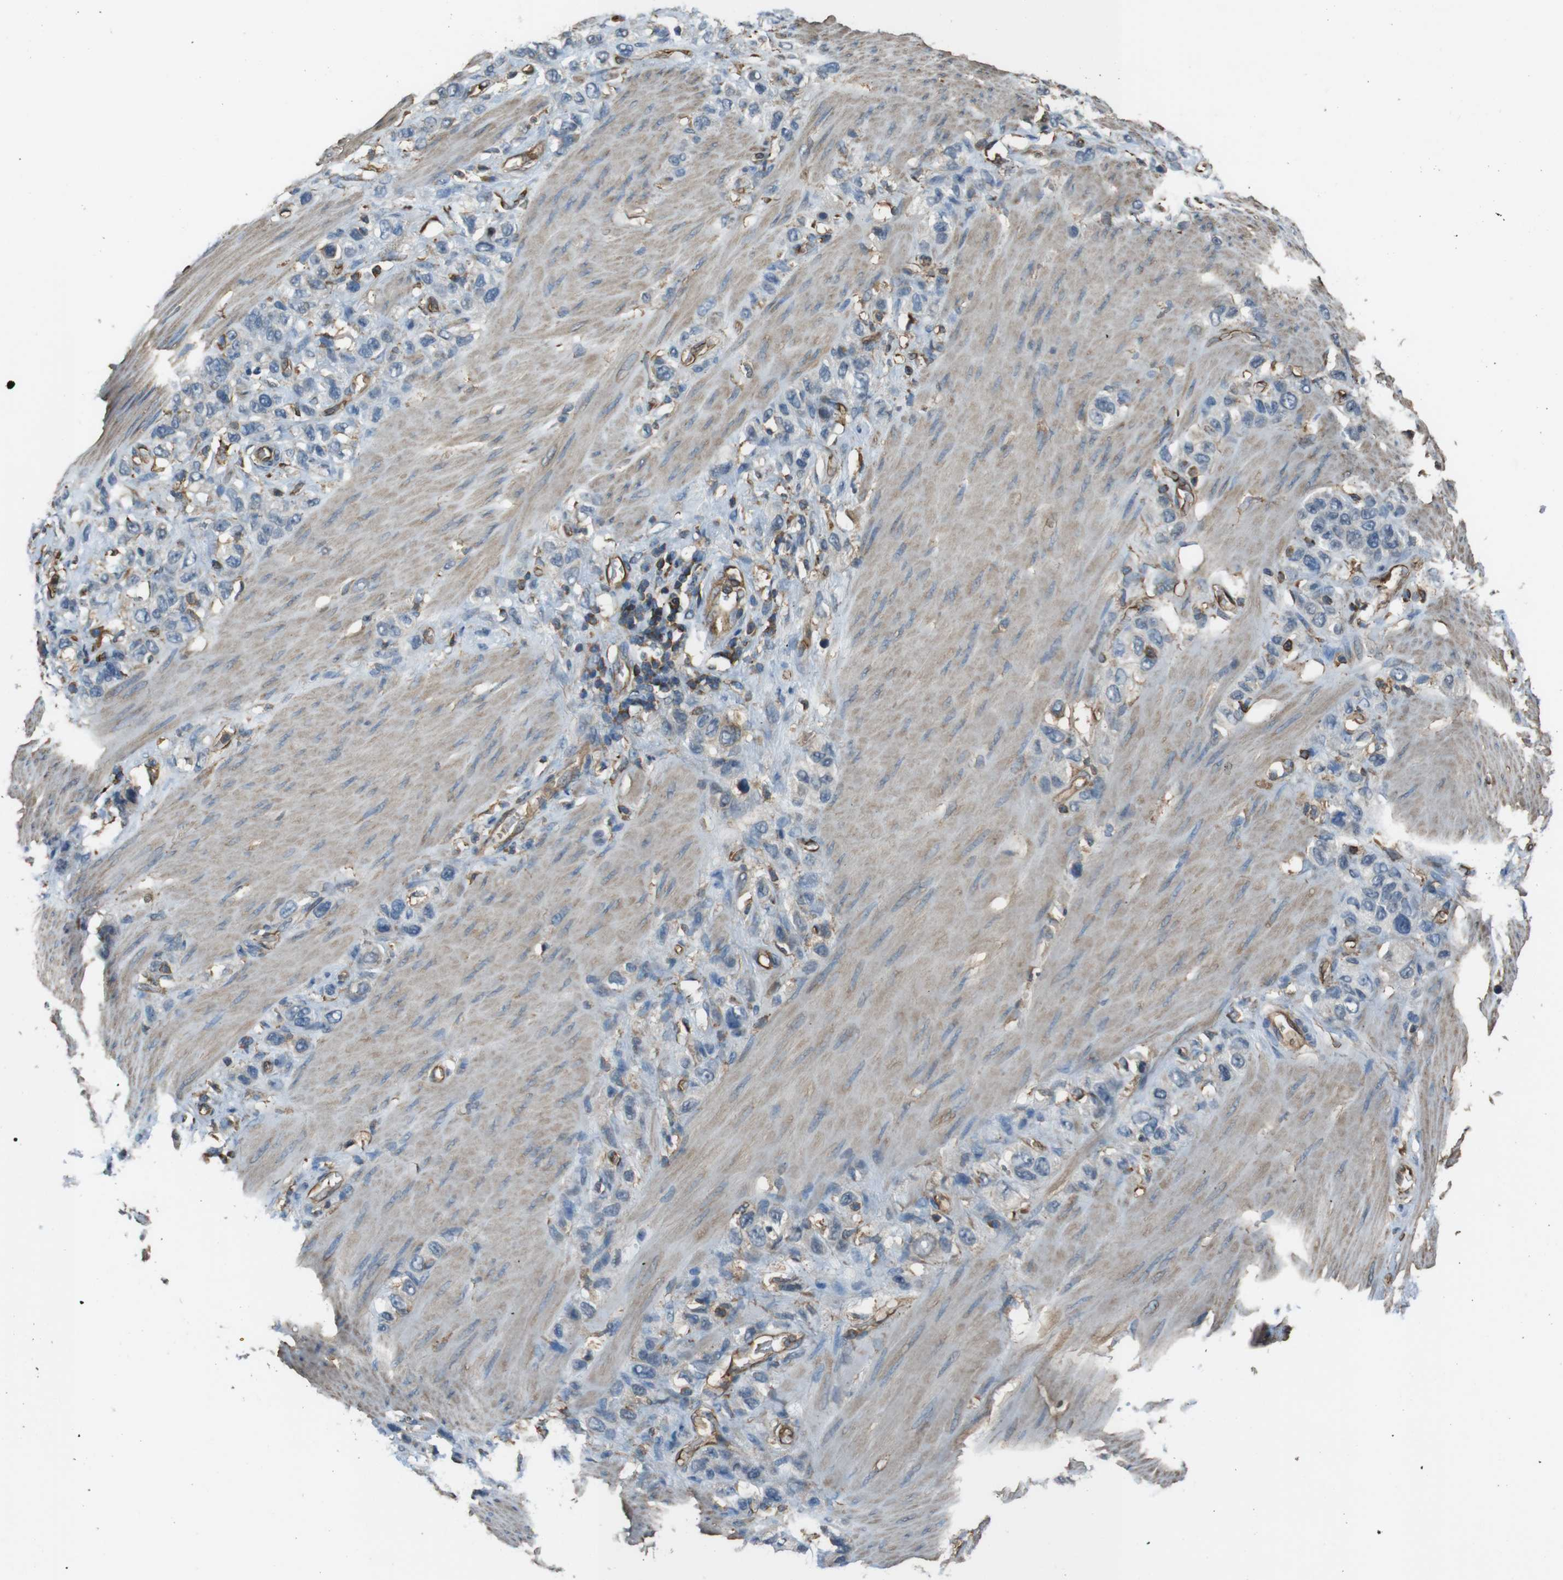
{"staining": {"intensity": "weak", "quantity": "<25%", "location": "cytoplasmic/membranous"}, "tissue": "stomach cancer", "cell_type": "Tumor cells", "image_type": "cancer", "snomed": [{"axis": "morphology", "description": "Adenocarcinoma, NOS"}, {"axis": "morphology", "description": "Adenocarcinoma, High grade"}, {"axis": "topography", "description": "Stomach, upper"}, {"axis": "topography", "description": "Stomach, lower"}], "caption": "Stomach cancer was stained to show a protein in brown. There is no significant expression in tumor cells.", "gene": "FCAR", "patient": {"sex": "female", "age": 65}}